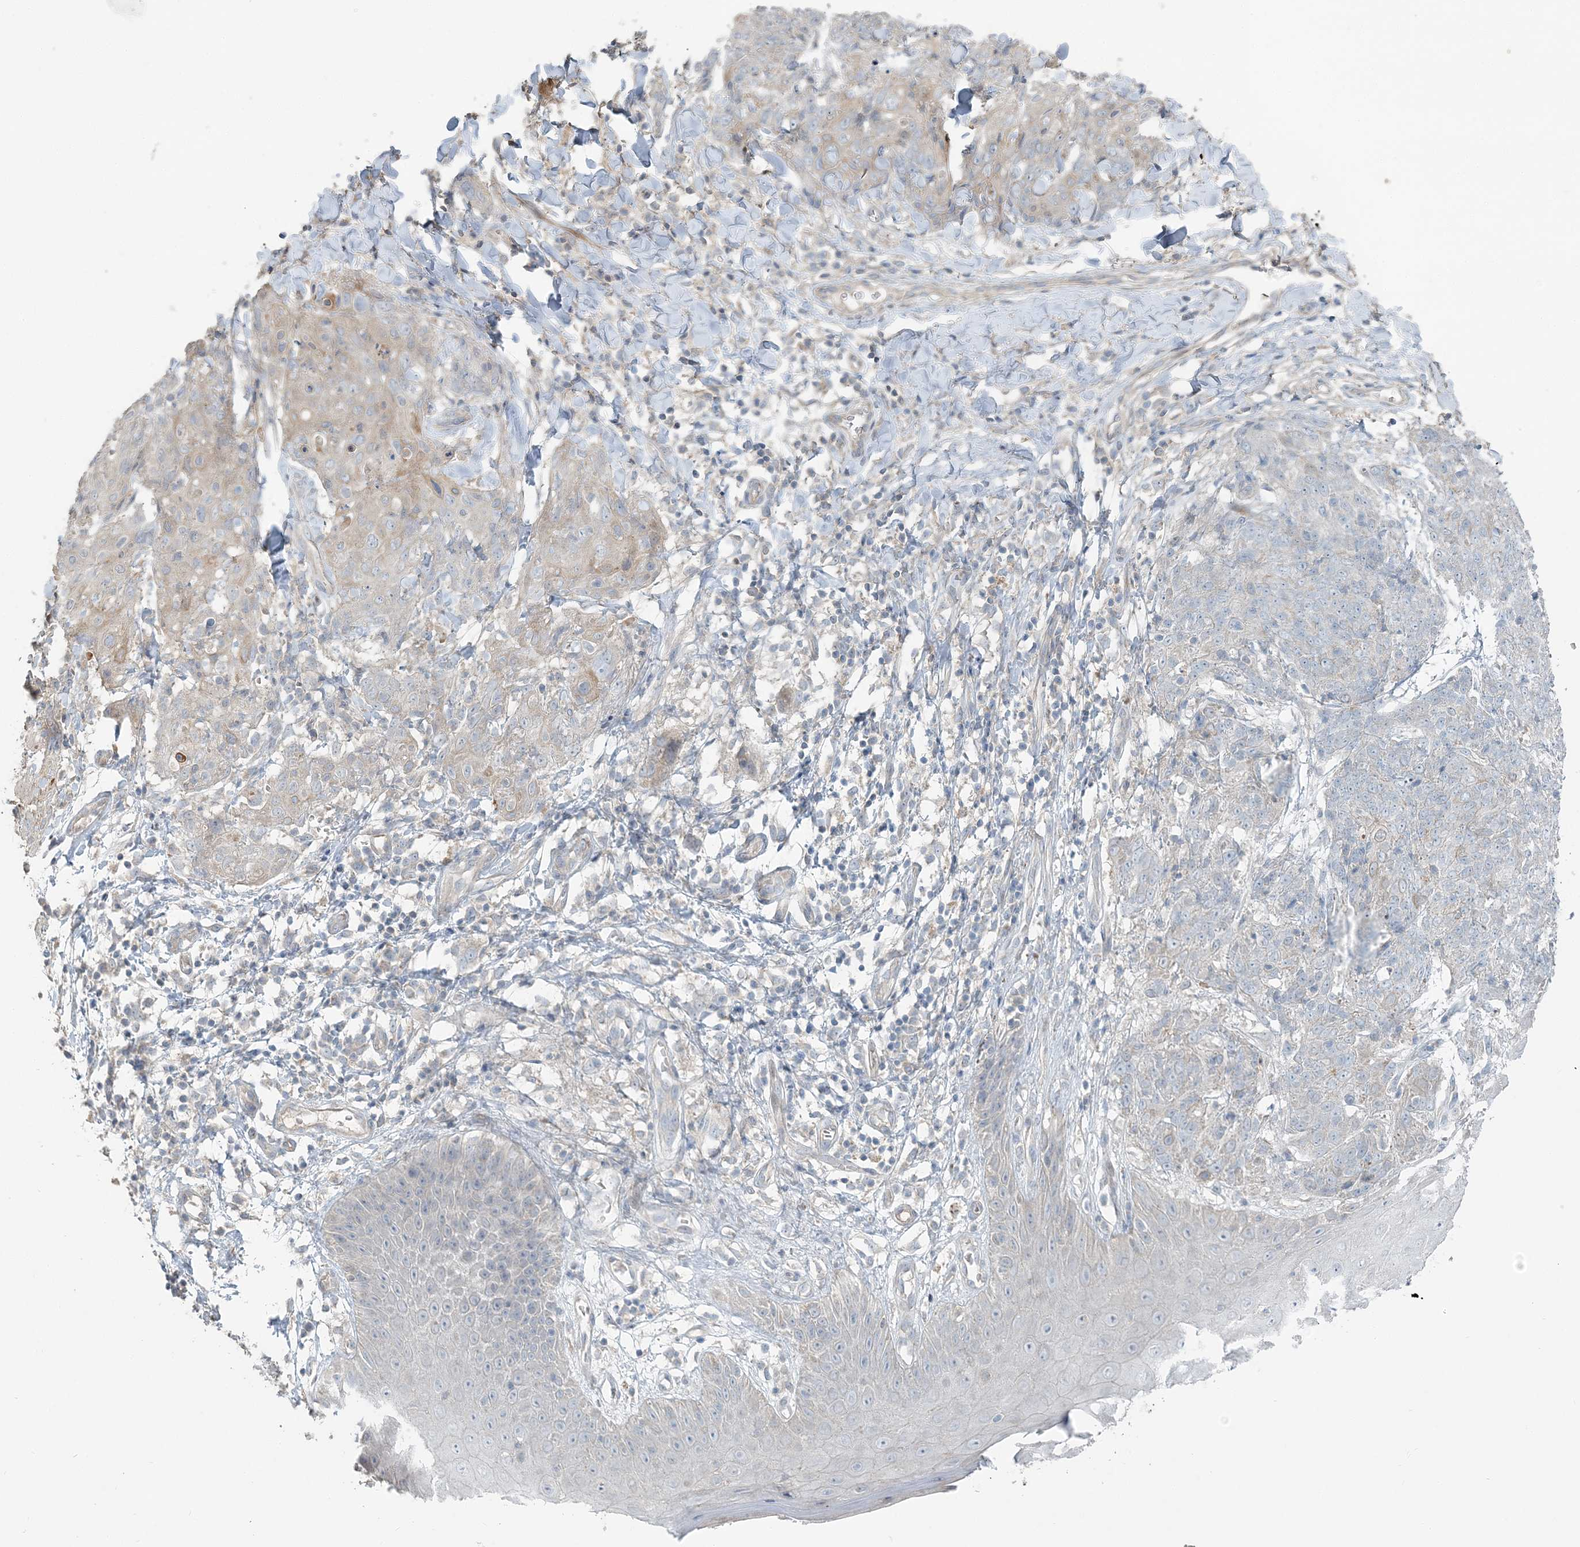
{"staining": {"intensity": "negative", "quantity": "none", "location": "none"}, "tissue": "skin cancer", "cell_type": "Tumor cells", "image_type": "cancer", "snomed": [{"axis": "morphology", "description": "Squamous cell carcinoma, NOS"}, {"axis": "topography", "description": "Skin"}, {"axis": "topography", "description": "Vulva"}], "caption": "Tumor cells show no significant positivity in skin squamous cell carcinoma. (Brightfield microscopy of DAB (3,3'-diaminobenzidine) IHC at high magnification).", "gene": "SLC4A10", "patient": {"sex": "female", "age": 85}}